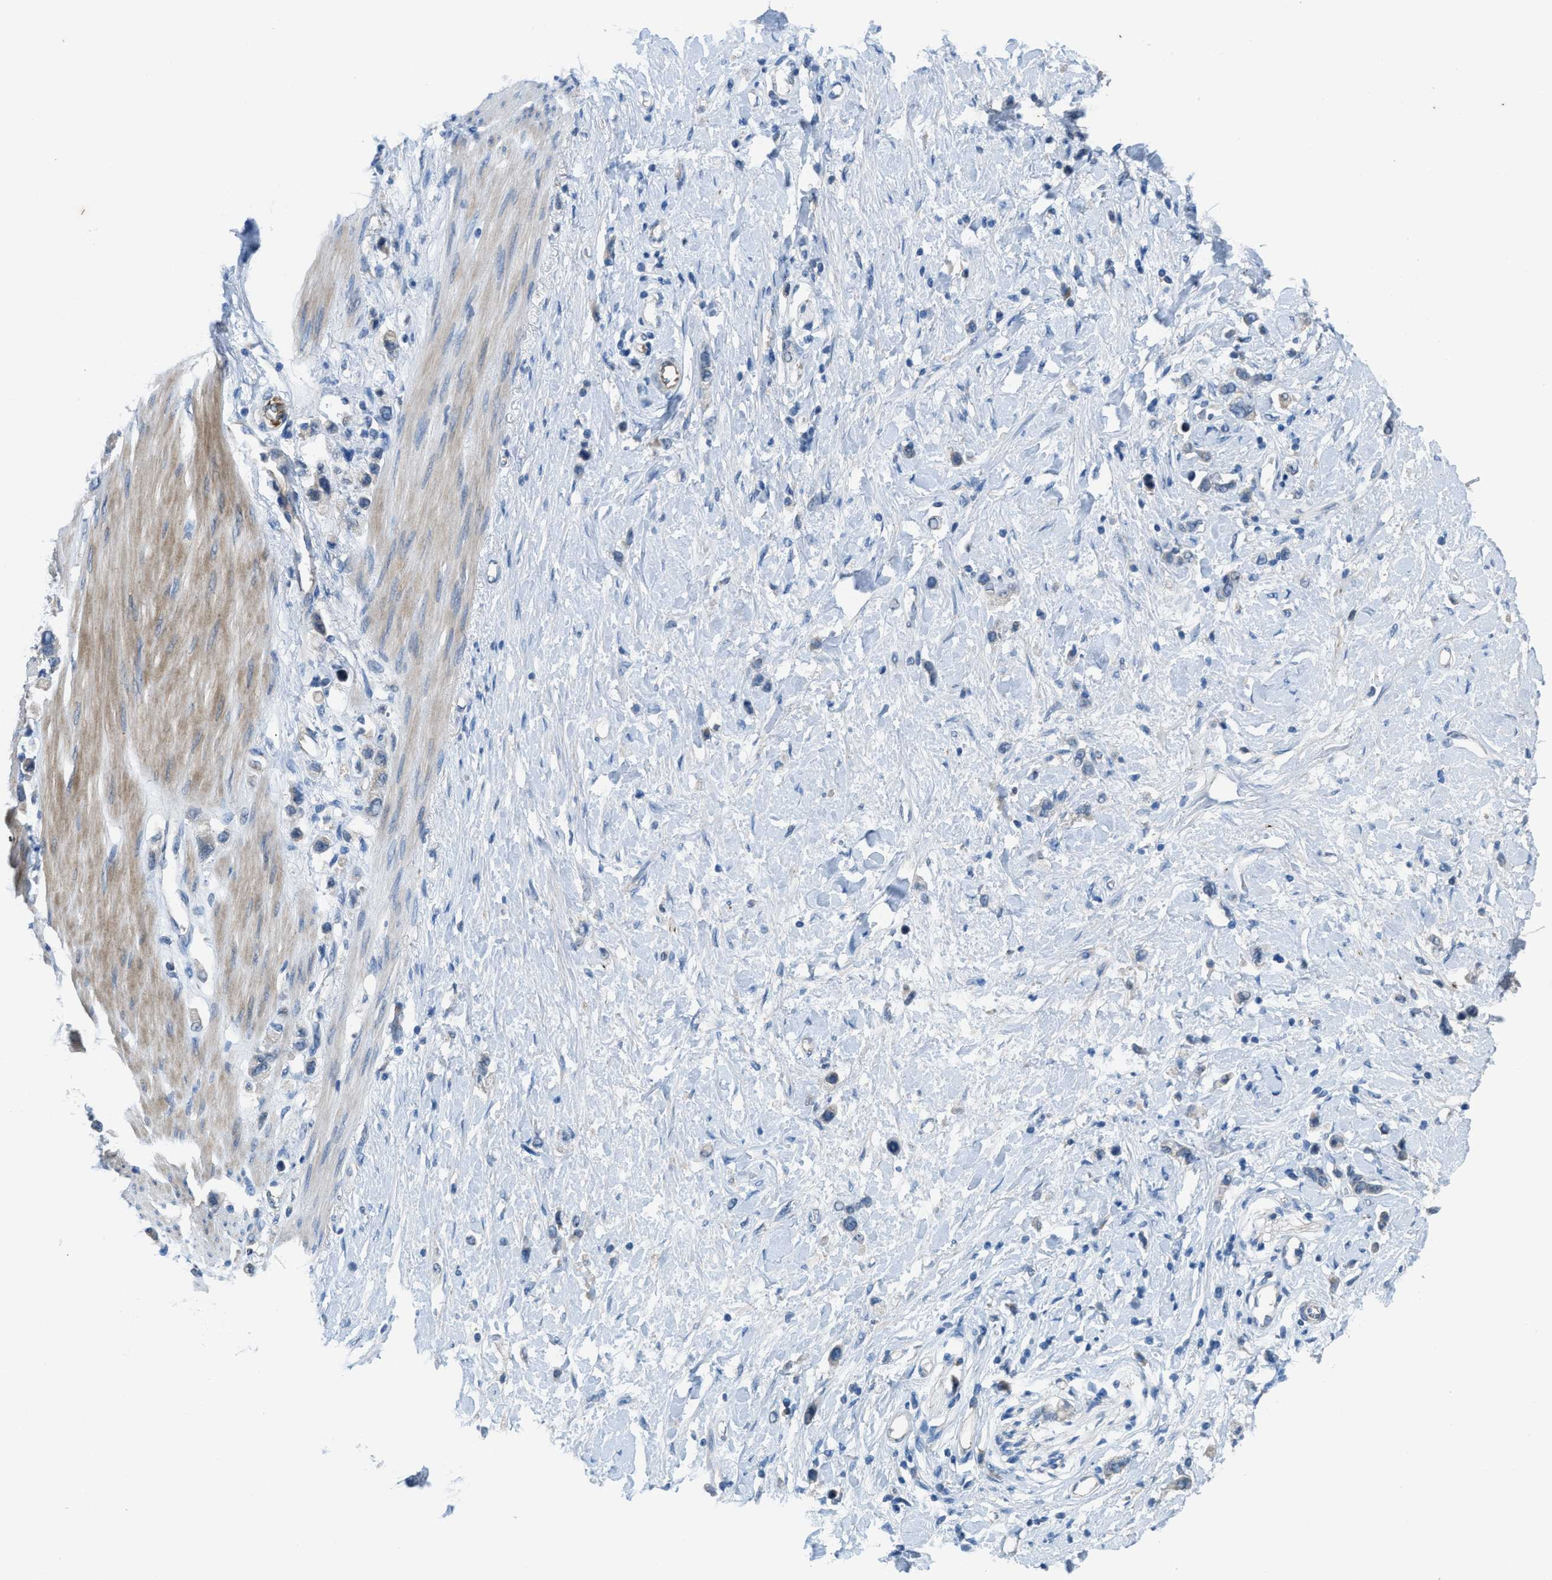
{"staining": {"intensity": "negative", "quantity": "none", "location": "none"}, "tissue": "stomach cancer", "cell_type": "Tumor cells", "image_type": "cancer", "snomed": [{"axis": "morphology", "description": "Adenocarcinoma, NOS"}, {"axis": "topography", "description": "Stomach"}], "caption": "An immunohistochemistry (IHC) image of stomach cancer is shown. There is no staining in tumor cells of stomach cancer.", "gene": "BAZ2B", "patient": {"sex": "female", "age": 65}}